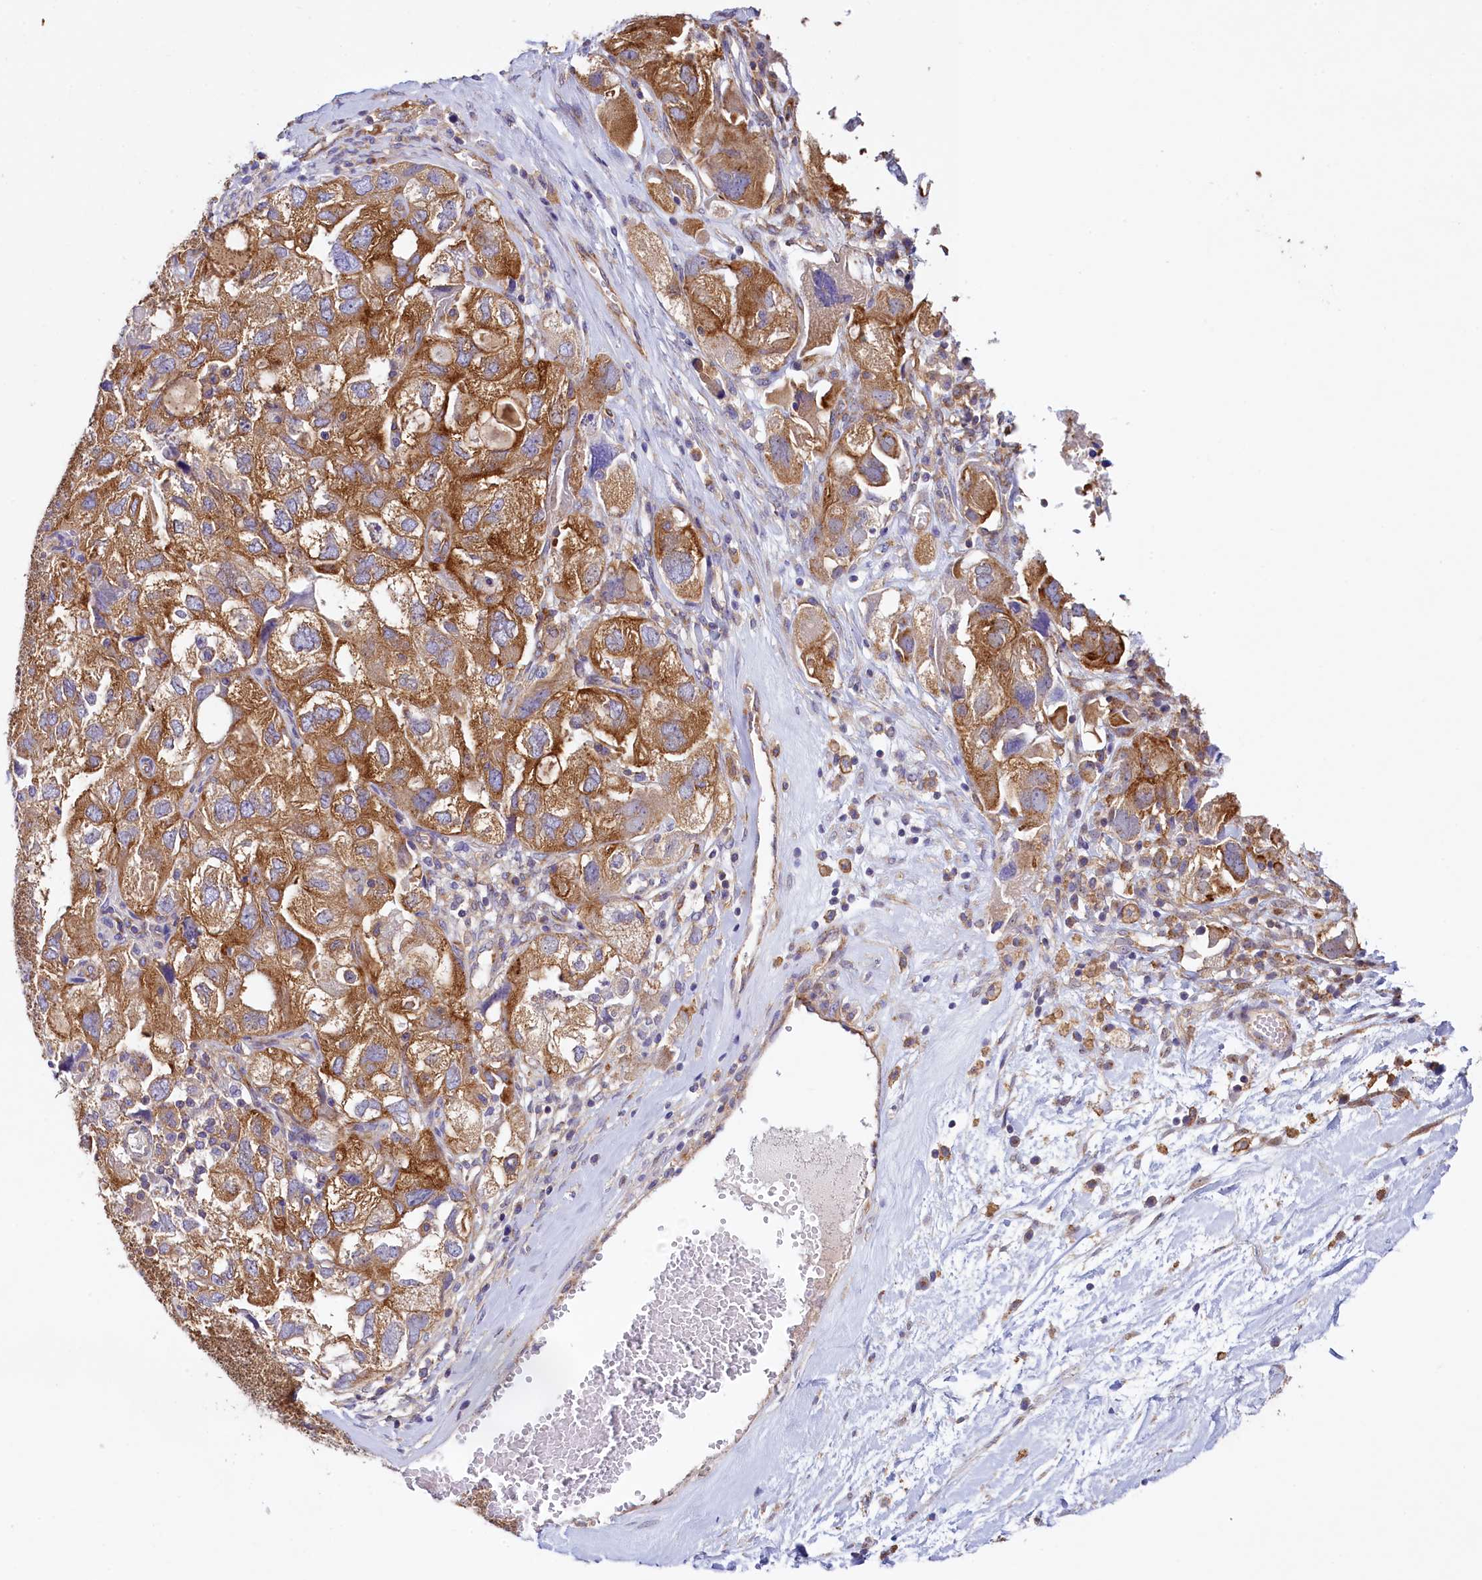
{"staining": {"intensity": "moderate", "quantity": ">75%", "location": "cytoplasmic/membranous"}, "tissue": "ovarian cancer", "cell_type": "Tumor cells", "image_type": "cancer", "snomed": [{"axis": "morphology", "description": "Carcinoma, NOS"}, {"axis": "morphology", "description": "Cystadenocarcinoma, serous, NOS"}, {"axis": "topography", "description": "Ovary"}], "caption": "Ovarian cancer (serous cystadenocarcinoma) stained with a brown dye shows moderate cytoplasmic/membranous positive staining in approximately >75% of tumor cells.", "gene": "GPR21", "patient": {"sex": "female", "age": 69}}